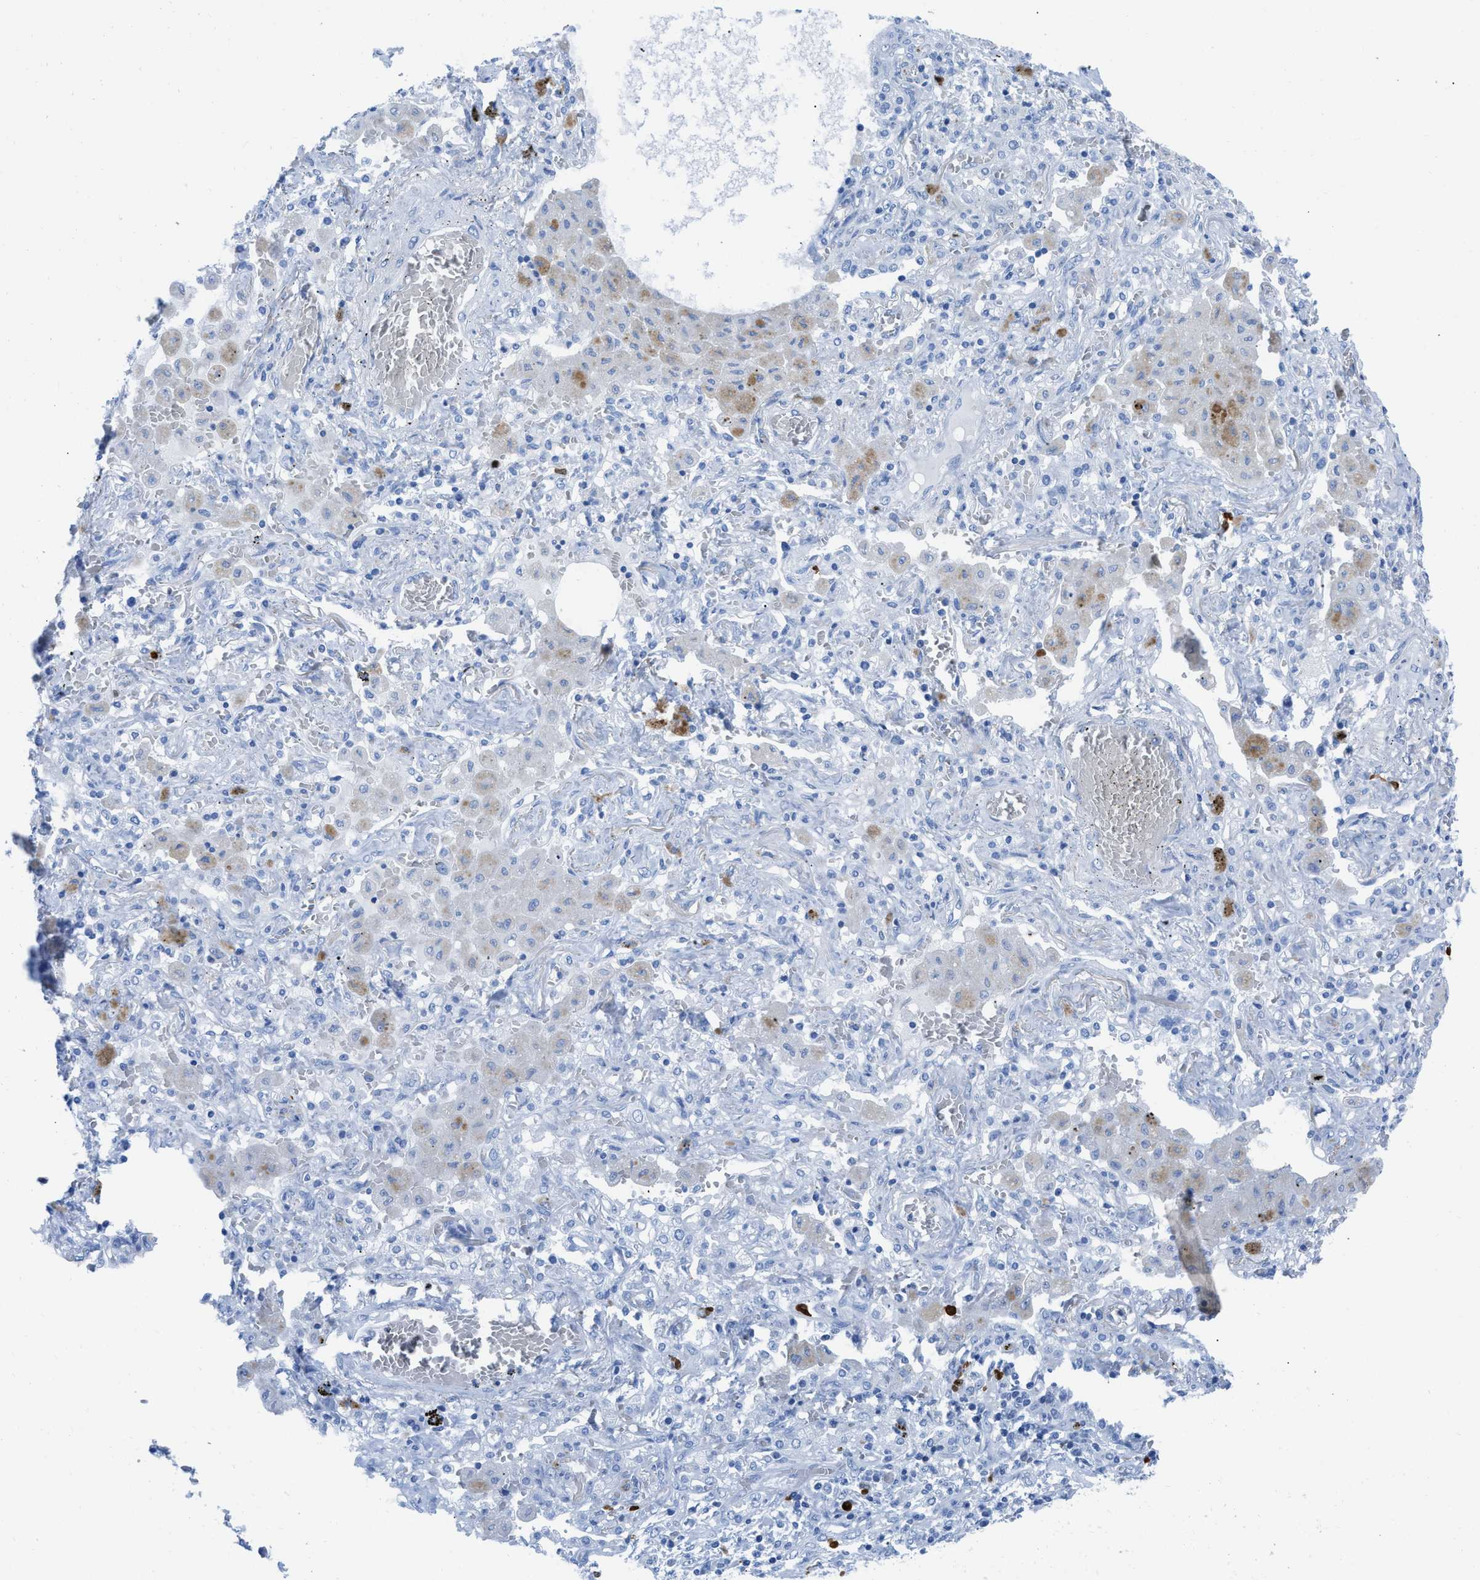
{"staining": {"intensity": "negative", "quantity": "none", "location": "none"}, "tissue": "lung cancer", "cell_type": "Tumor cells", "image_type": "cancer", "snomed": [{"axis": "morphology", "description": "Squamous cell carcinoma, NOS"}, {"axis": "topography", "description": "Lung"}], "caption": "A high-resolution image shows immunohistochemistry staining of lung cancer, which reveals no significant expression in tumor cells.", "gene": "TCL1A", "patient": {"sex": "female", "age": 47}}